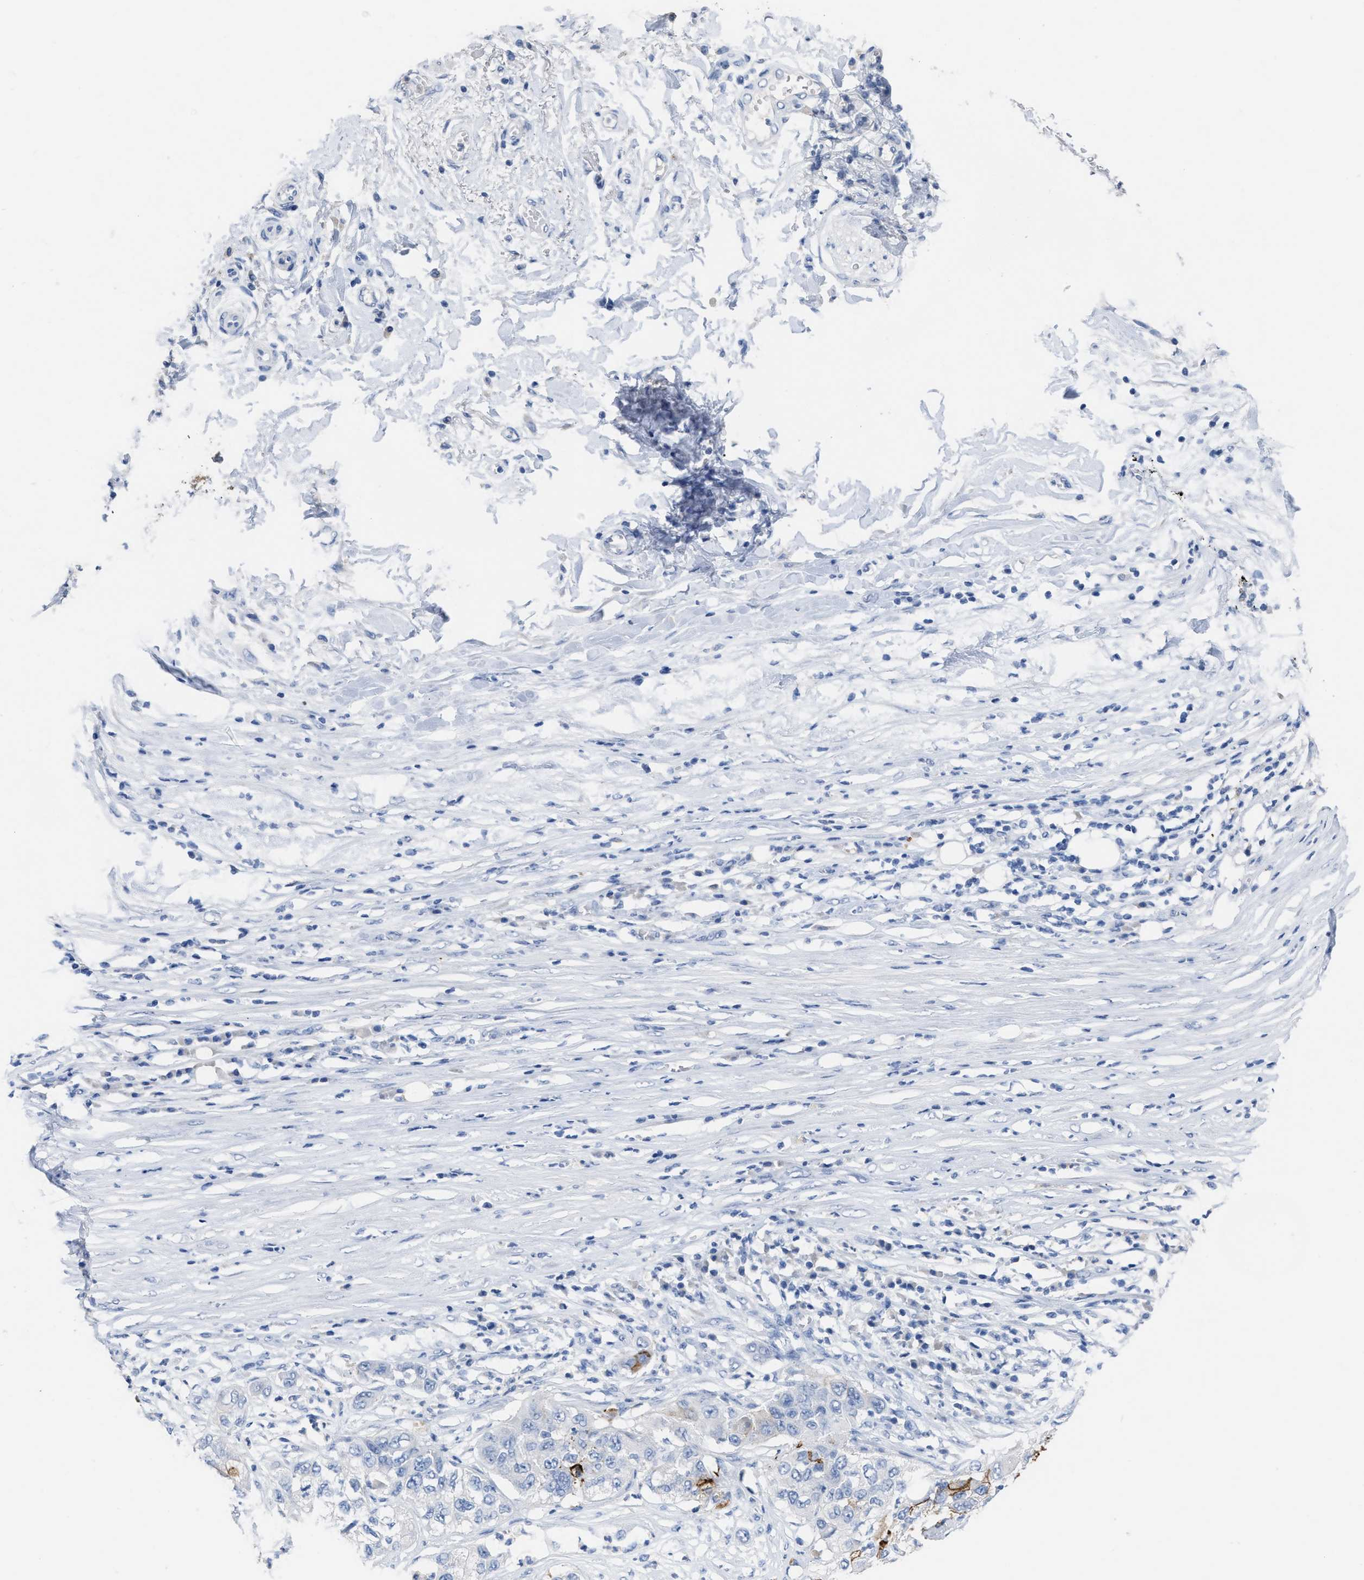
{"staining": {"intensity": "moderate", "quantity": "<25%", "location": "cytoplasmic/membranous"}, "tissue": "pancreatic cancer", "cell_type": "Tumor cells", "image_type": "cancer", "snomed": [{"axis": "morphology", "description": "Adenocarcinoma, NOS"}, {"axis": "topography", "description": "Pancreas"}], "caption": "Brown immunohistochemical staining in pancreatic adenocarcinoma demonstrates moderate cytoplasmic/membranous expression in about <25% of tumor cells.", "gene": "CEACAM5", "patient": {"sex": "female", "age": 78}}